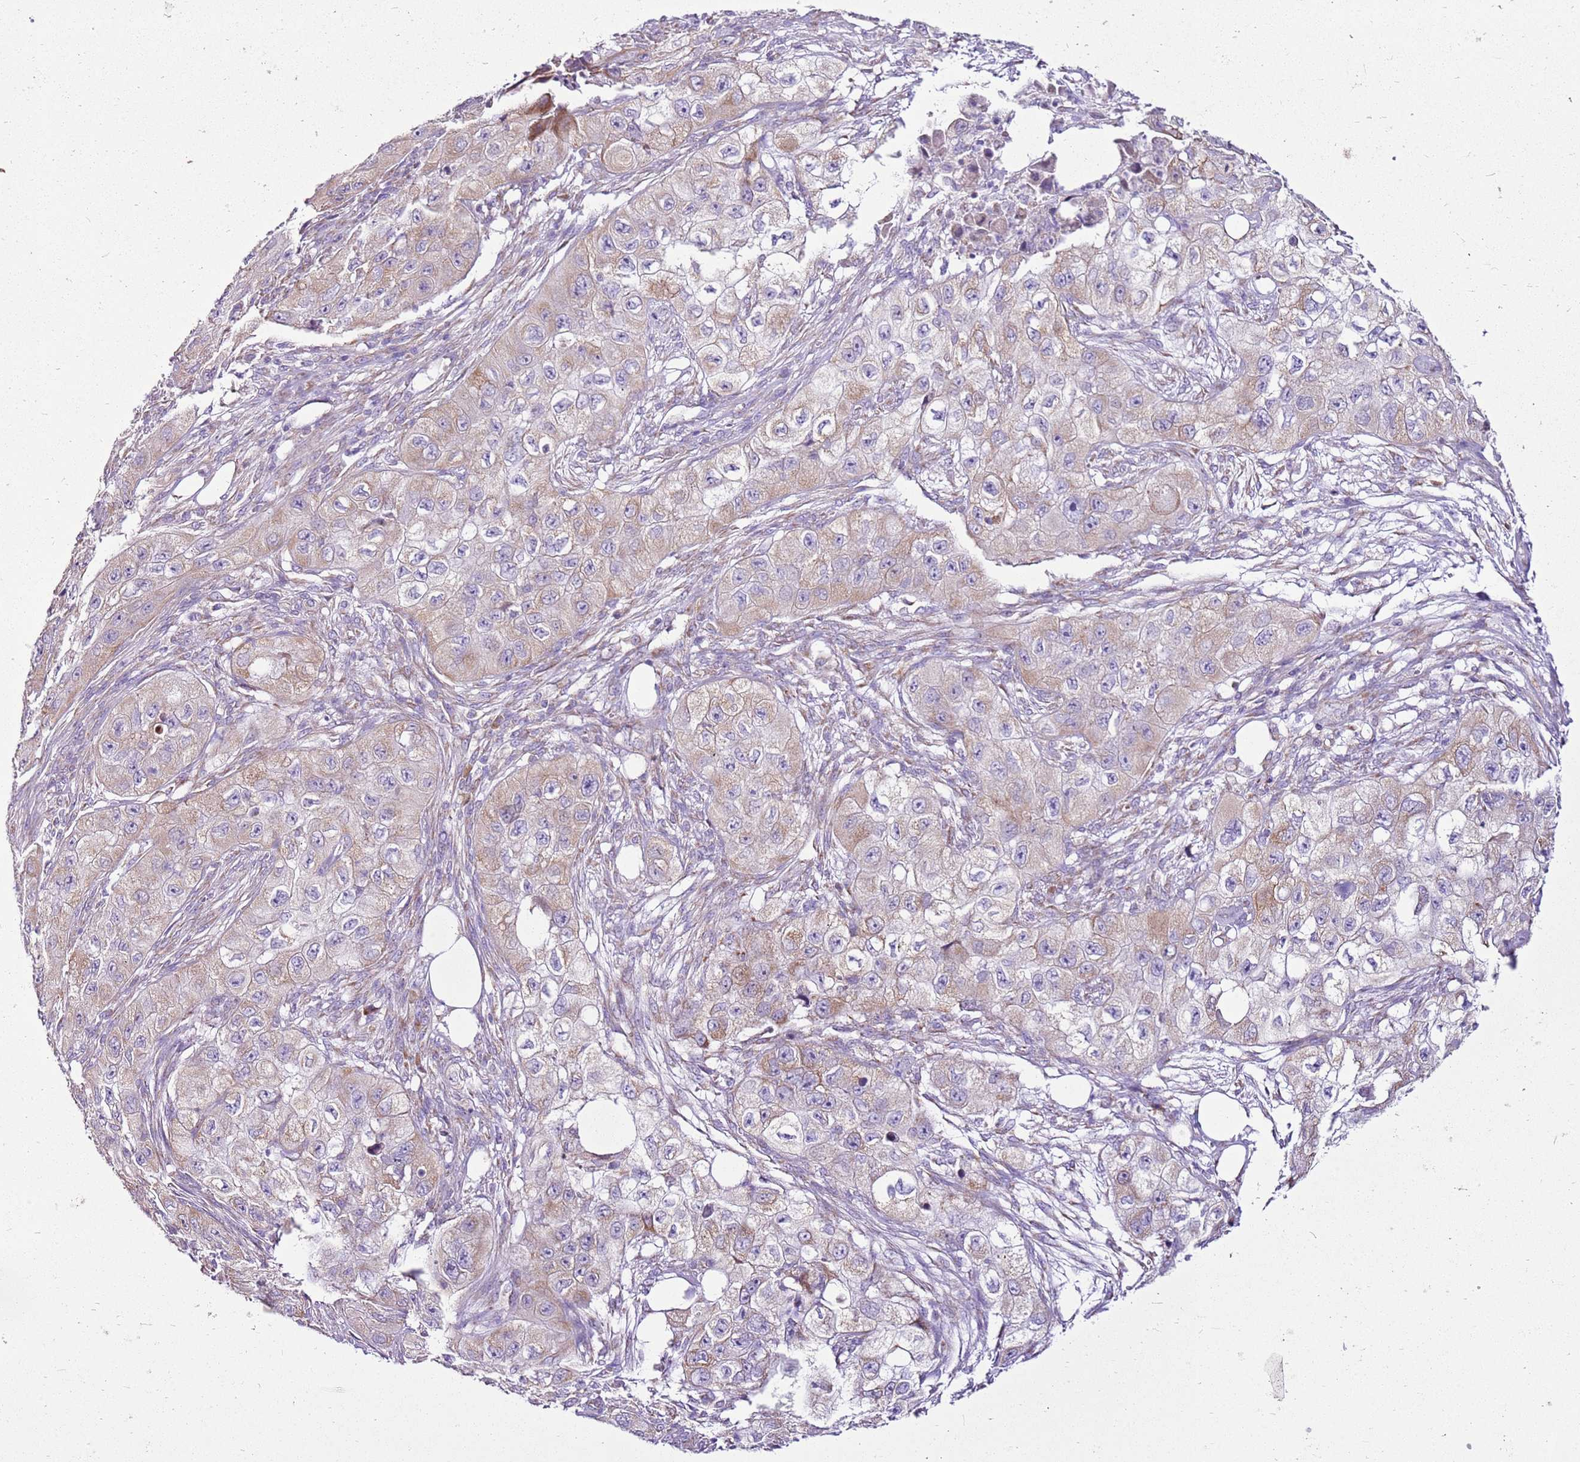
{"staining": {"intensity": "weak", "quantity": ">75%", "location": "cytoplasmic/membranous"}, "tissue": "skin cancer", "cell_type": "Tumor cells", "image_type": "cancer", "snomed": [{"axis": "morphology", "description": "Squamous cell carcinoma, NOS"}, {"axis": "topography", "description": "Skin"}, {"axis": "topography", "description": "Subcutis"}], "caption": "IHC image of skin squamous cell carcinoma stained for a protein (brown), which shows low levels of weak cytoplasmic/membranous expression in about >75% of tumor cells.", "gene": "MRPL36", "patient": {"sex": "male", "age": 73}}